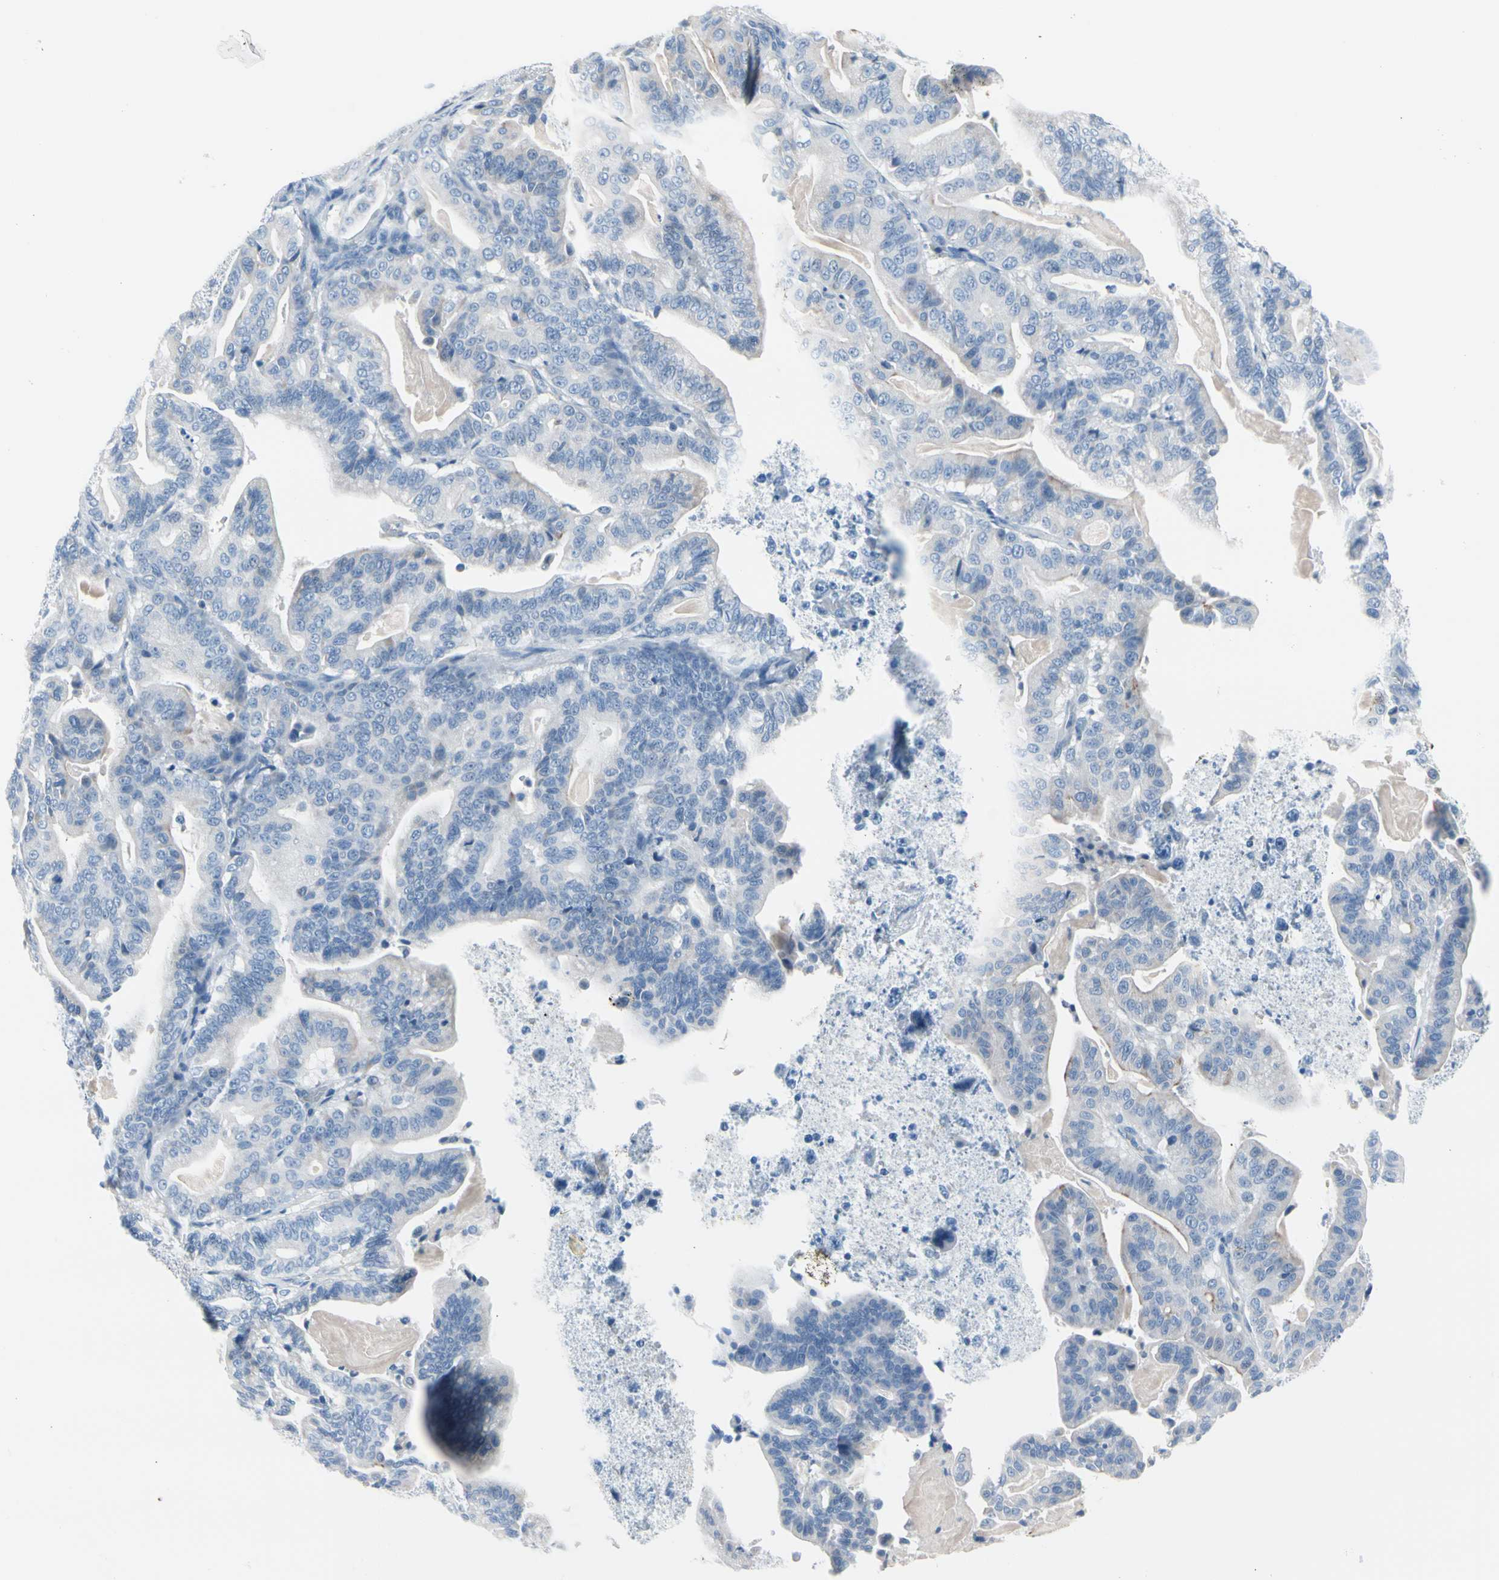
{"staining": {"intensity": "weak", "quantity": "25%-75%", "location": "cytoplasmic/membranous"}, "tissue": "pancreatic cancer", "cell_type": "Tumor cells", "image_type": "cancer", "snomed": [{"axis": "morphology", "description": "Adenocarcinoma, NOS"}, {"axis": "topography", "description": "Pancreas"}], "caption": "Human pancreatic cancer stained with a brown dye demonstrates weak cytoplasmic/membranous positive staining in approximately 25%-75% of tumor cells.", "gene": "TPO", "patient": {"sex": "male", "age": 63}}